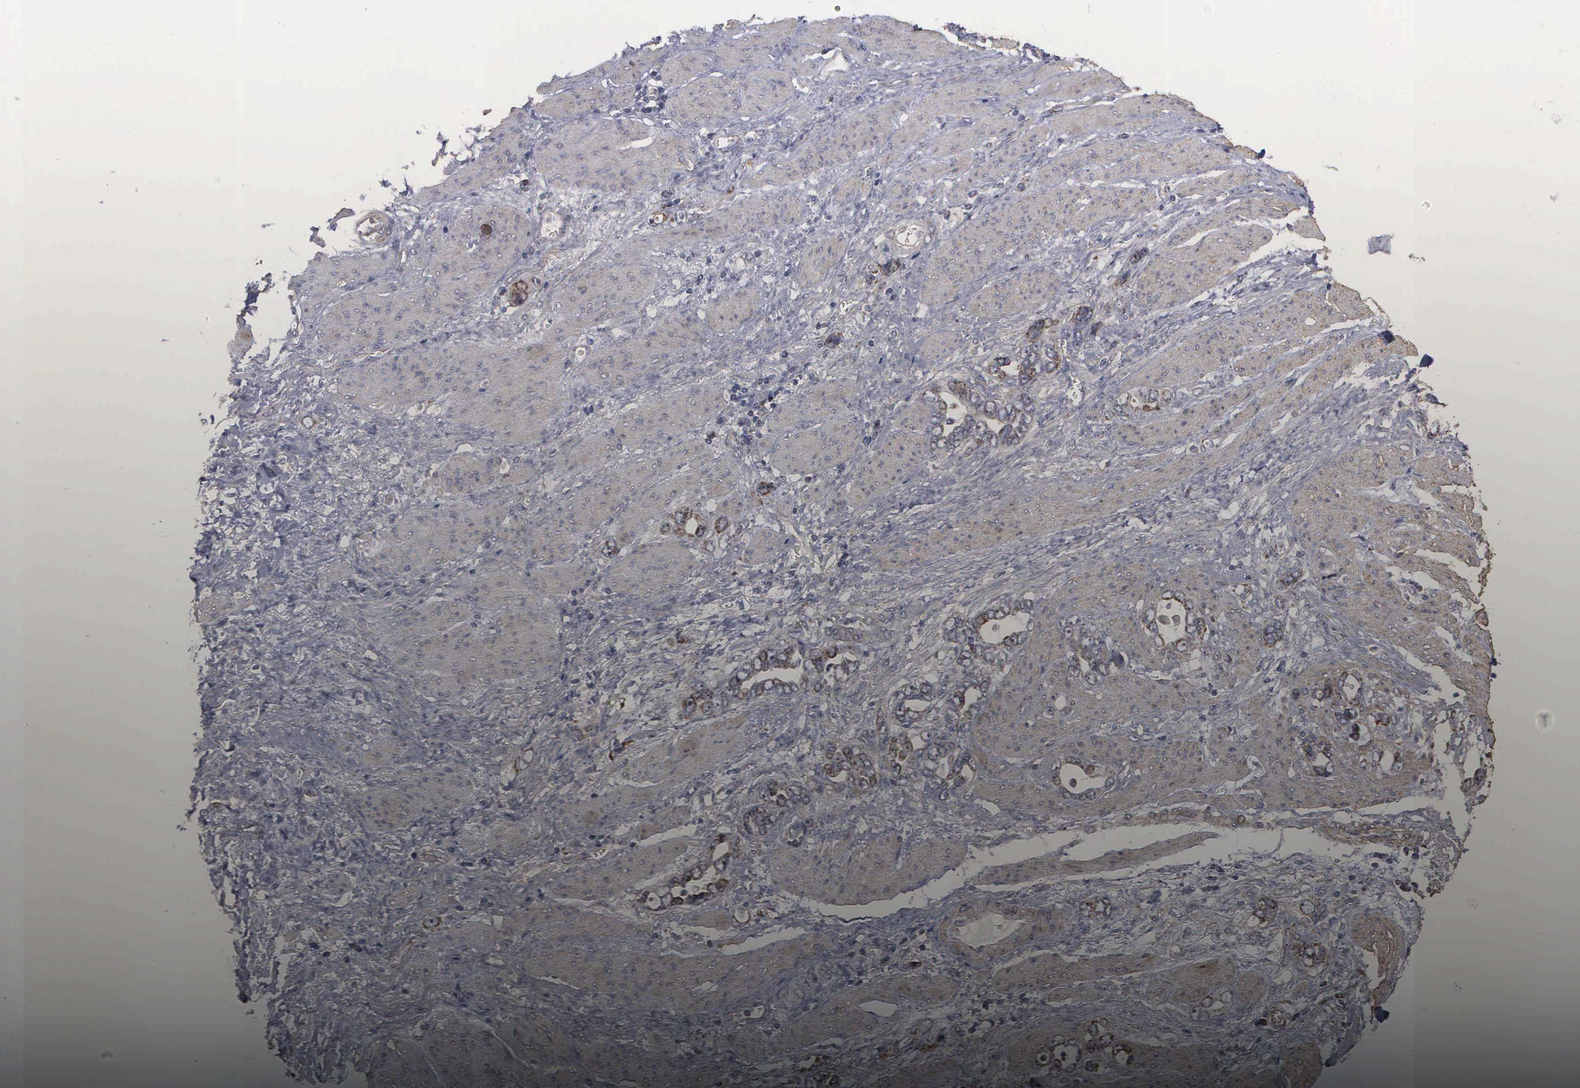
{"staining": {"intensity": "weak", "quantity": "25%-75%", "location": "cytoplasmic/membranous"}, "tissue": "stomach cancer", "cell_type": "Tumor cells", "image_type": "cancer", "snomed": [{"axis": "morphology", "description": "Adenocarcinoma, NOS"}, {"axis": "topography", "description": "Stomach"}], "caption": "A brown stain highlights weak cytoplasmic/membranous staining of a protein in human stomach adenocarcinoma tumor cells.", "gene": "NGDN", "patient": {"sex": "male", "age": 78}}